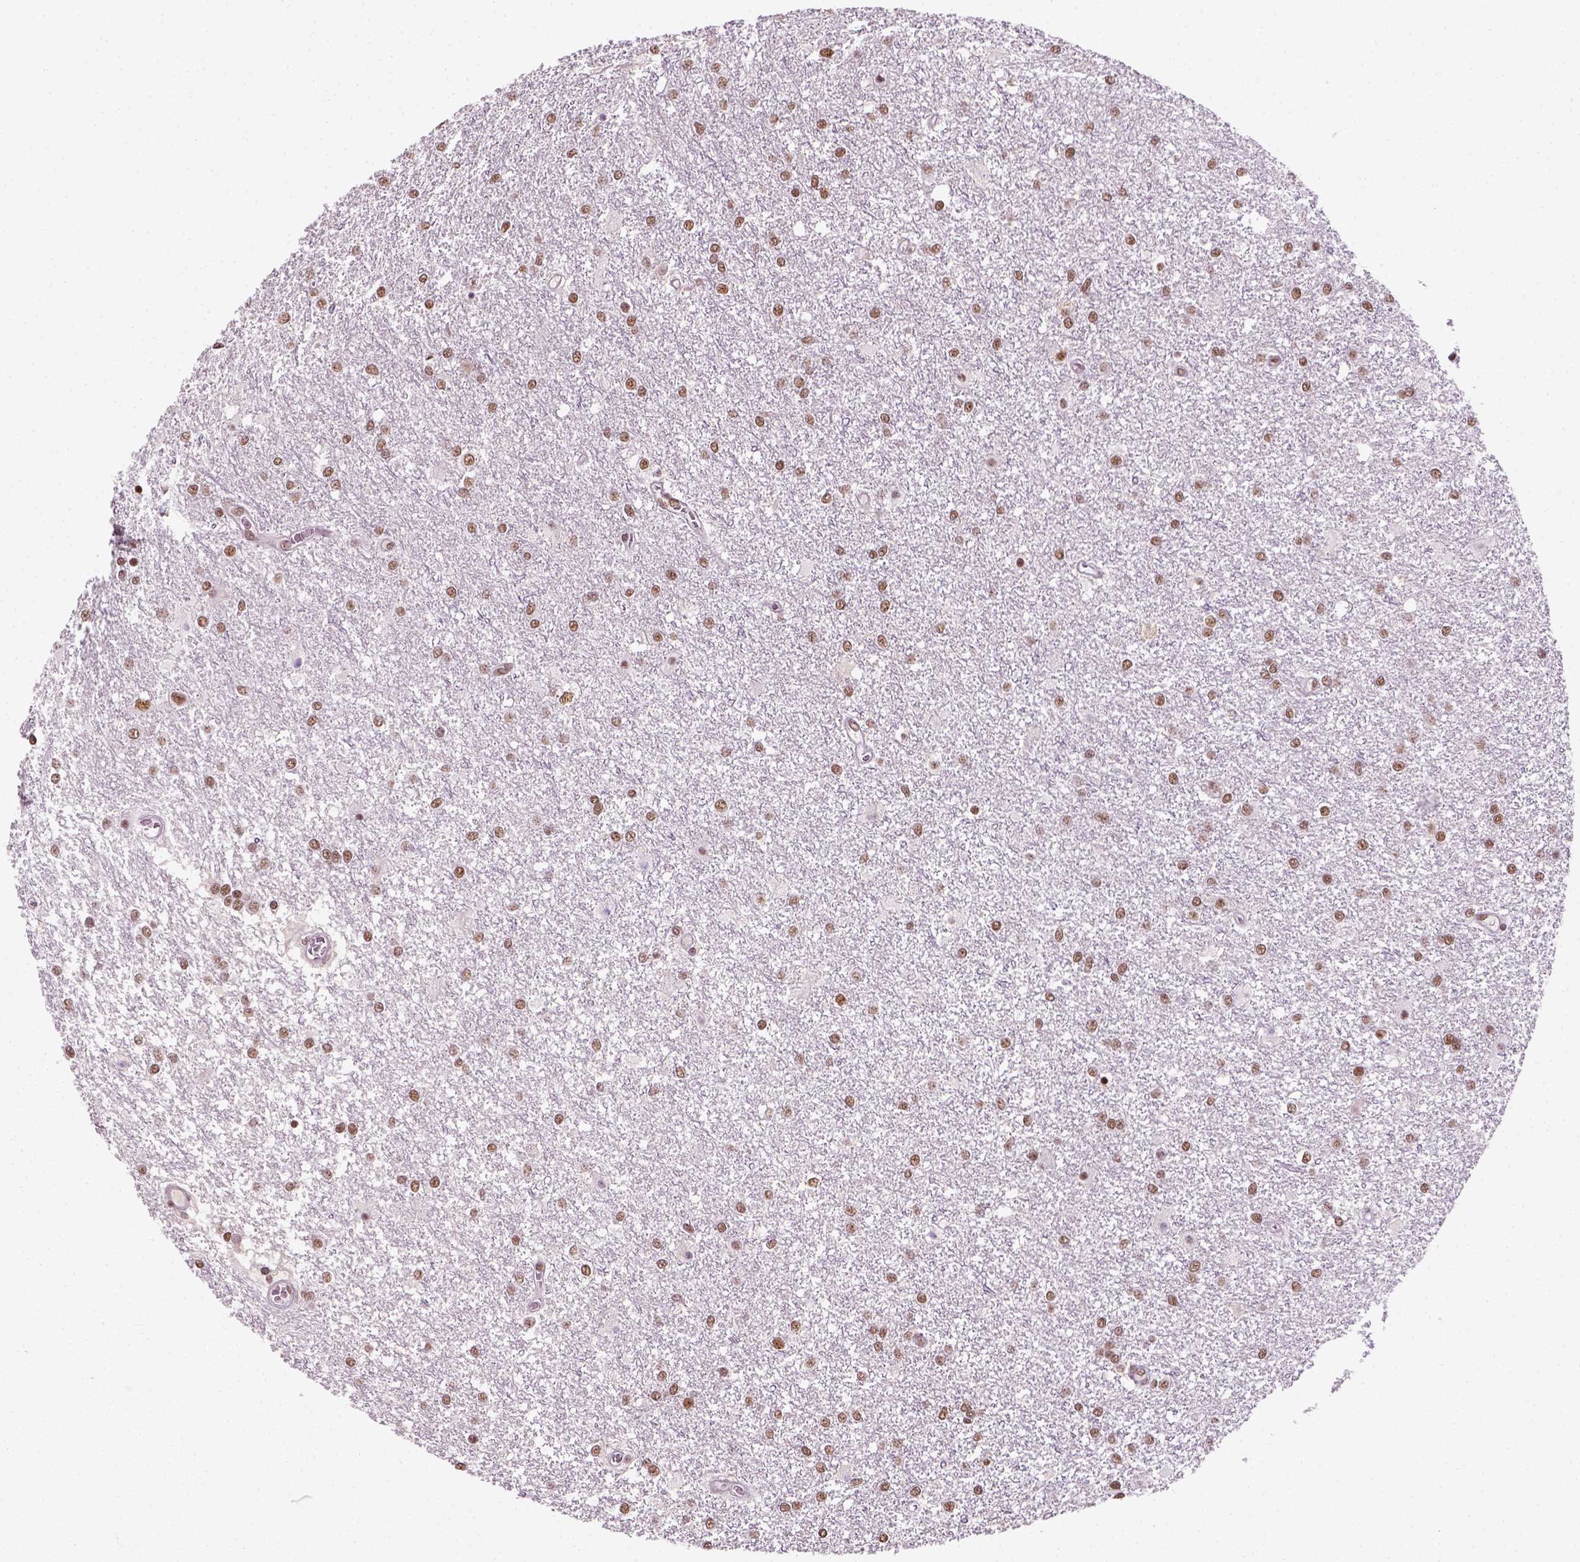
{"staining": {"intensity": "moderate", "quantity": ">75%", "location": "nuclear"}, "tissue": "glioma", "cell_type": "Tumor cells", "image_type": "cancer", "snomed": [{"axis": "morphology", "description": "Glioma, malignant, High grade"}, {"axis": "topography", "description": "Brain"}], "caption": "Brown immunohistochemical staining in human high-grade glioma (malignant) shows moderate nuclear expression in about >75% of tumor cells. Nuclei are stained in blue.", "gene": "GTF2F1", "patient": {"sex": "female", "age": 61}}